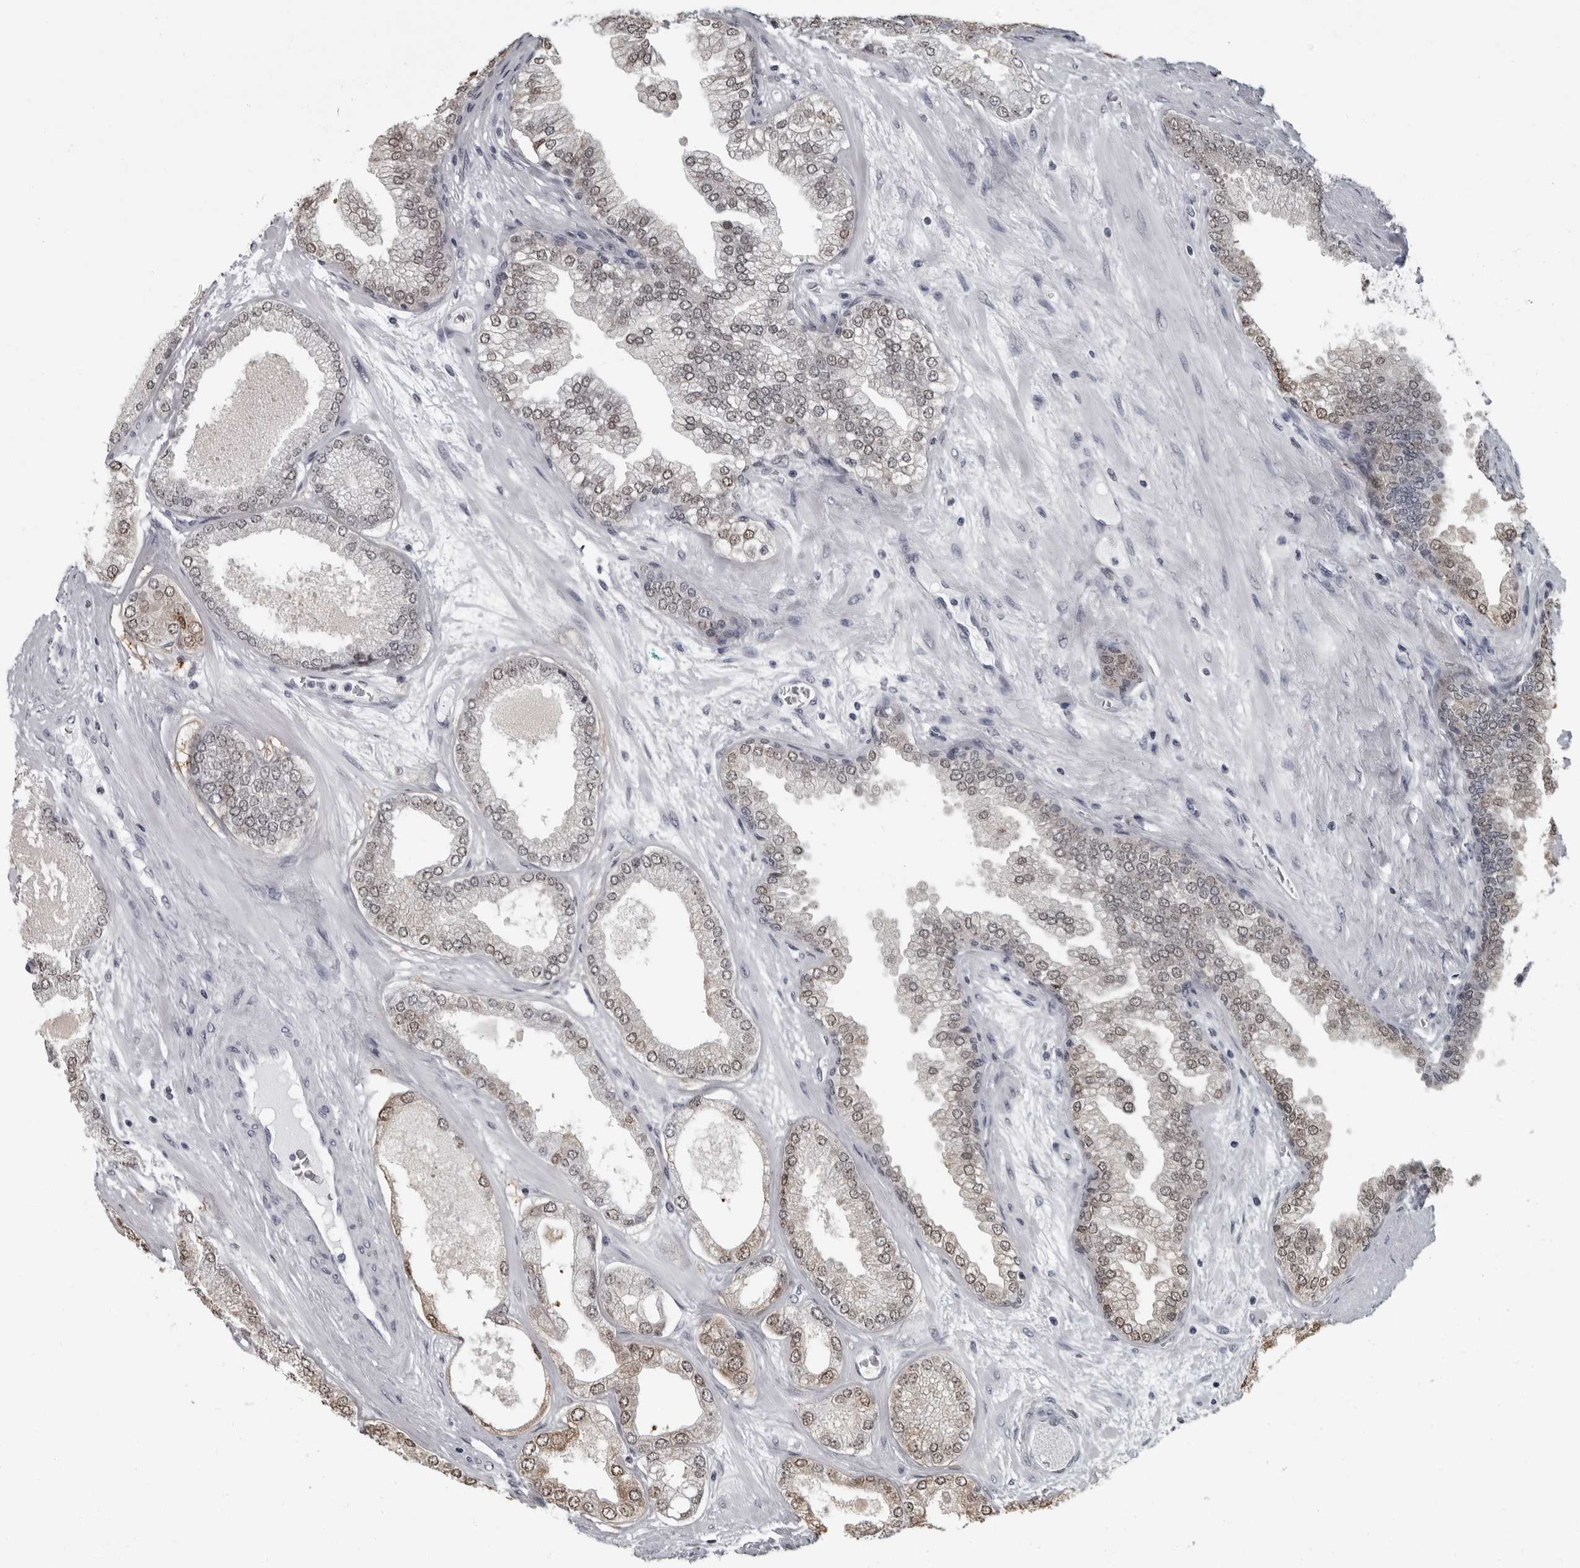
{"staining": {"intensity": "moderate", "quantity": "25%-75%", "location": "nuclear"}, "tissue": "prostate cancer", "cell_type": "Tumor cells", "image_type": "cancer", "snomed": [{"axis": "morphology", "description": "Adenocarcinoma, High grade"}, {"axis": "topography", "description": "Prostate"}], "caption": "Protein staining of prostate cancer tissue displays moderate nuclear expression in about 25%-75% of tumor cells. Ihc stains the protein of interest in brown and the nuclei are stained blue.", "gene": "LZIC", "patient": {"sex": "male", "age": 58}}